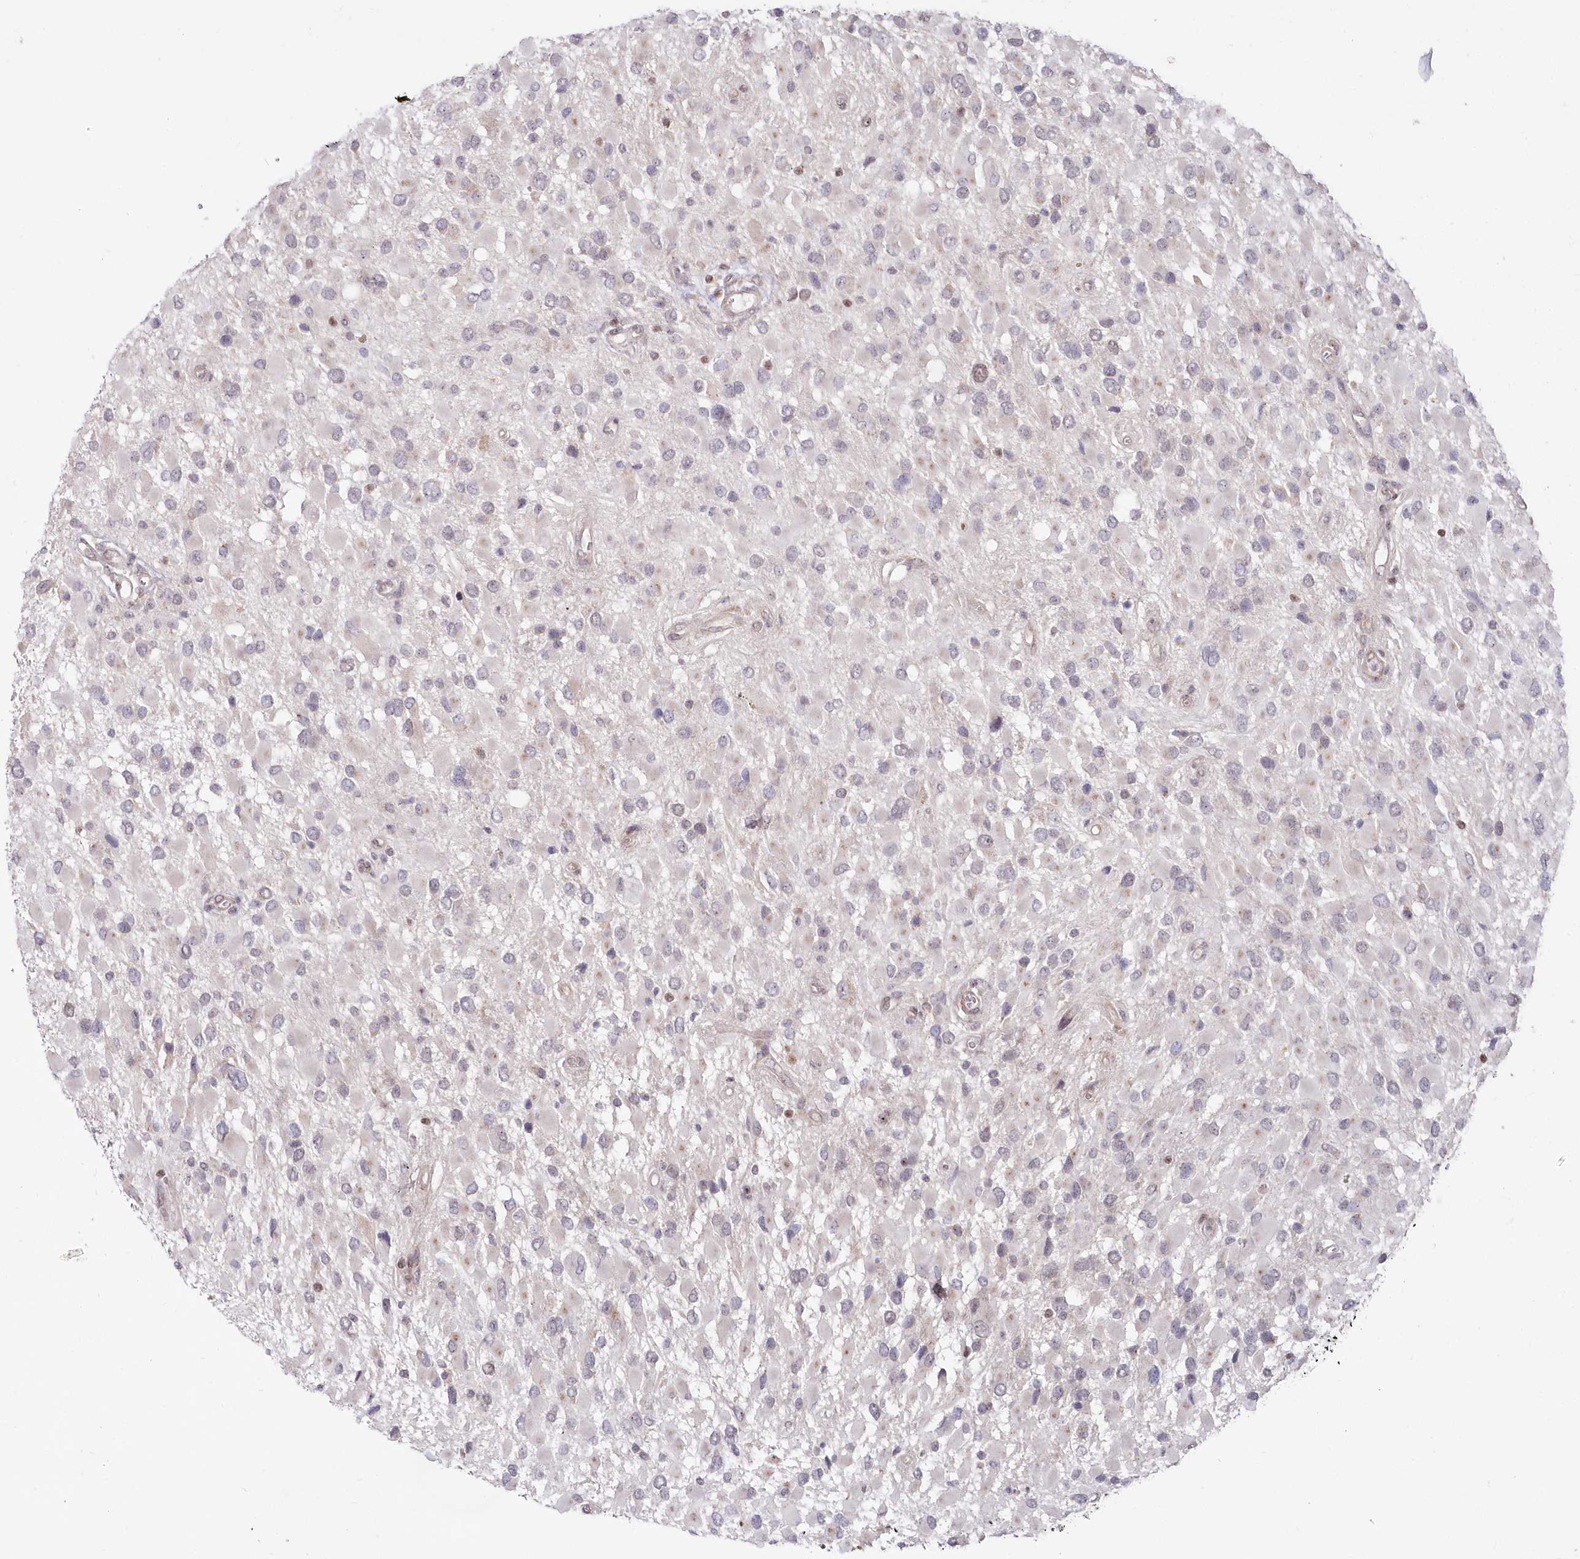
{"staining": {"intensity": "negative", "quantity": "none", "location": "none"}, "tissue": "glioma", "cell_type": "Tumor cells", "image_type": "cancer", "snomed": [{"axis": "morphology", "description": "Glioma, malignant, High grade"}, {"axis": "topography", "description": "Brain"}], "caption": "This is an immunohistochemistry image of human malignant high-grade glioma. There is no positivity in tumor cells.", "gene": "CGGBP1", "patient": {"sex": "male", "age": 53}}